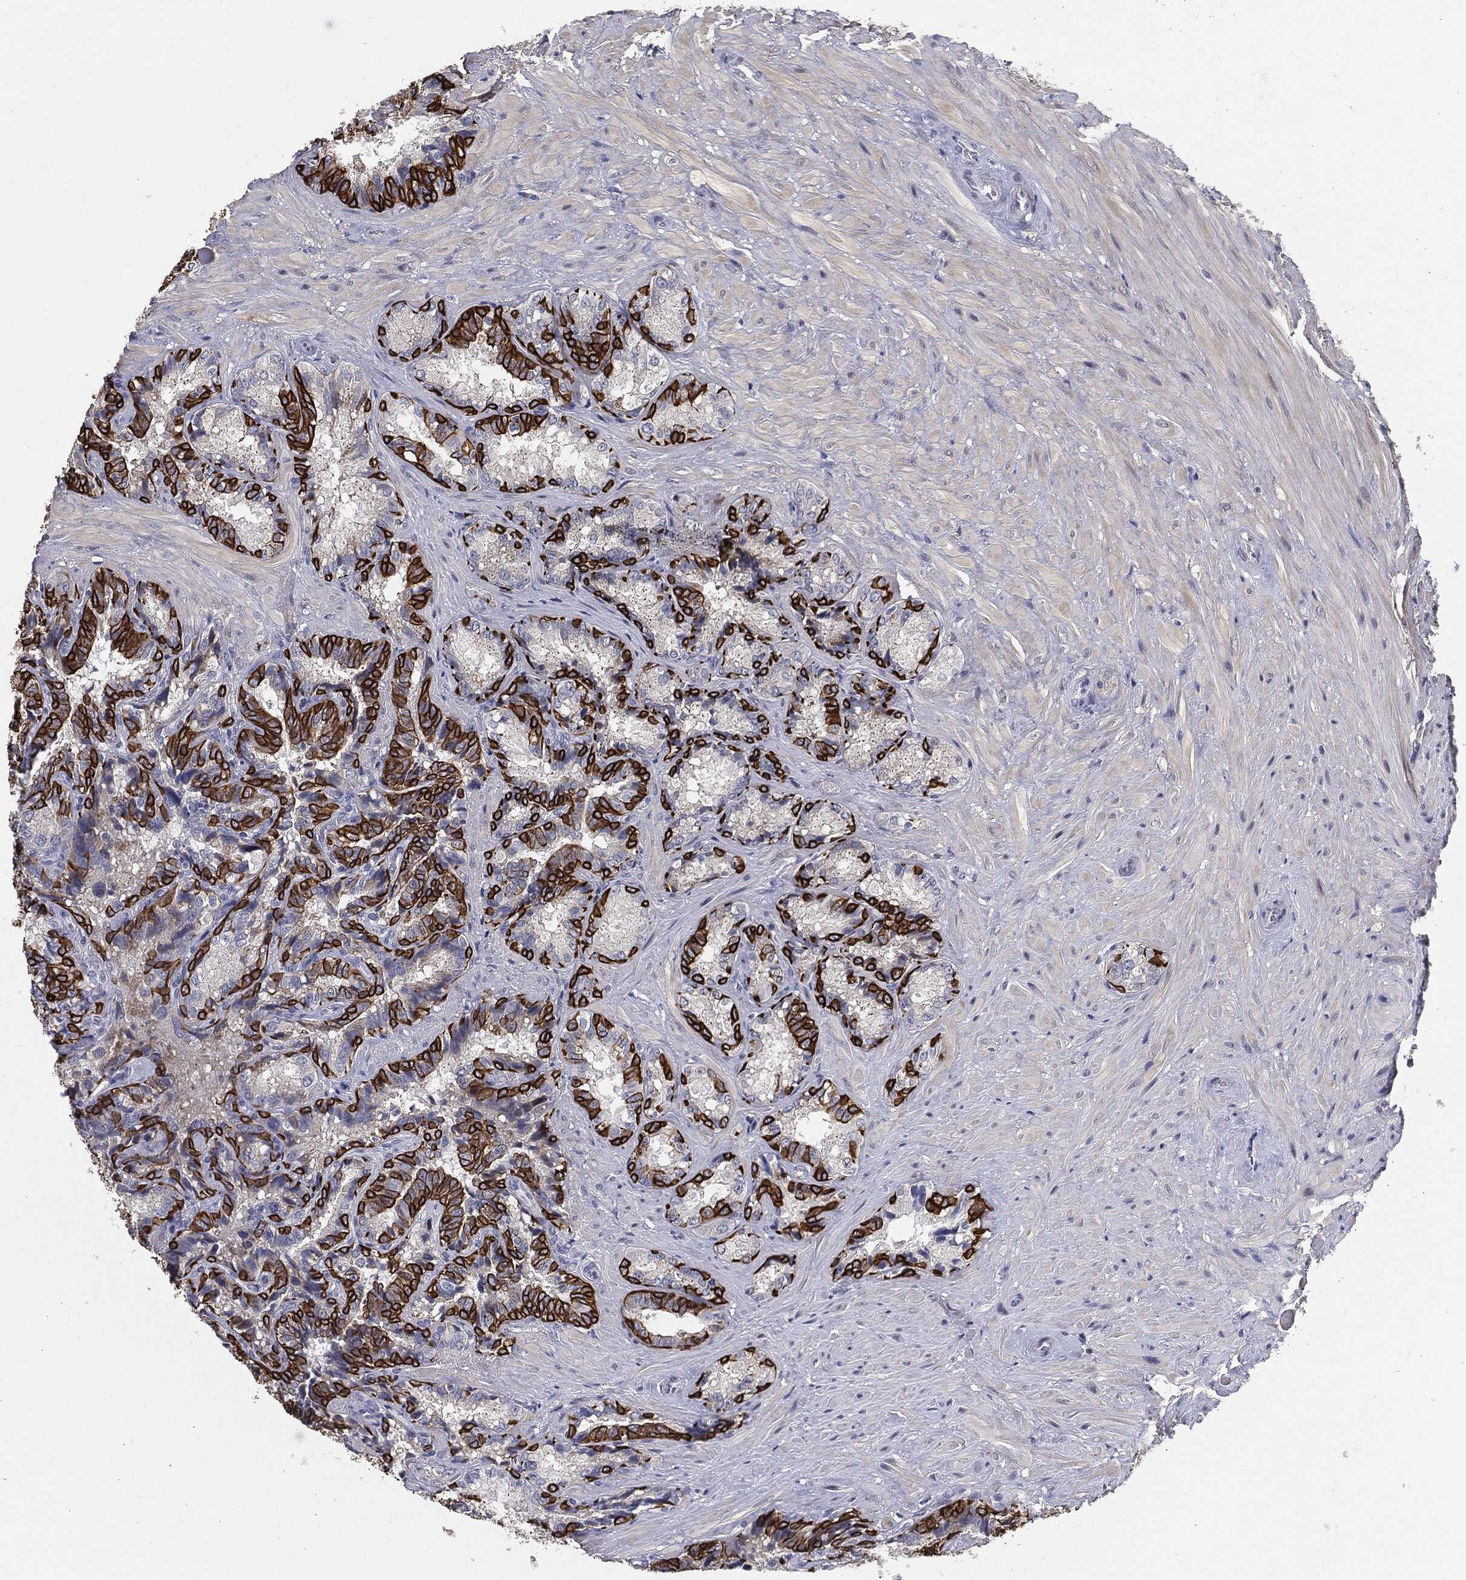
{"staining": {"intensity": "strong", "quantity": "25%-75%", "location": "cytoplasmic/membranous"}, "tissue": "seminal vesicle", "cell_type": "Glandular cells", "image_type": "normal", "snomed": [{"axis": "morphology", "description": "Normal tissue, NOS"}, {"axis": "topography", "description": "Seminal veicle"}], "caption": "Immunohistochemical staining of benign human seminal vesicle reveals 25%-75% levels of strong cytoplasmic/membranous protein expression in approximately 25%-75% of glandular cells.", "gene": "KRT5", "patient": {"sex": "male", "age": 68}}